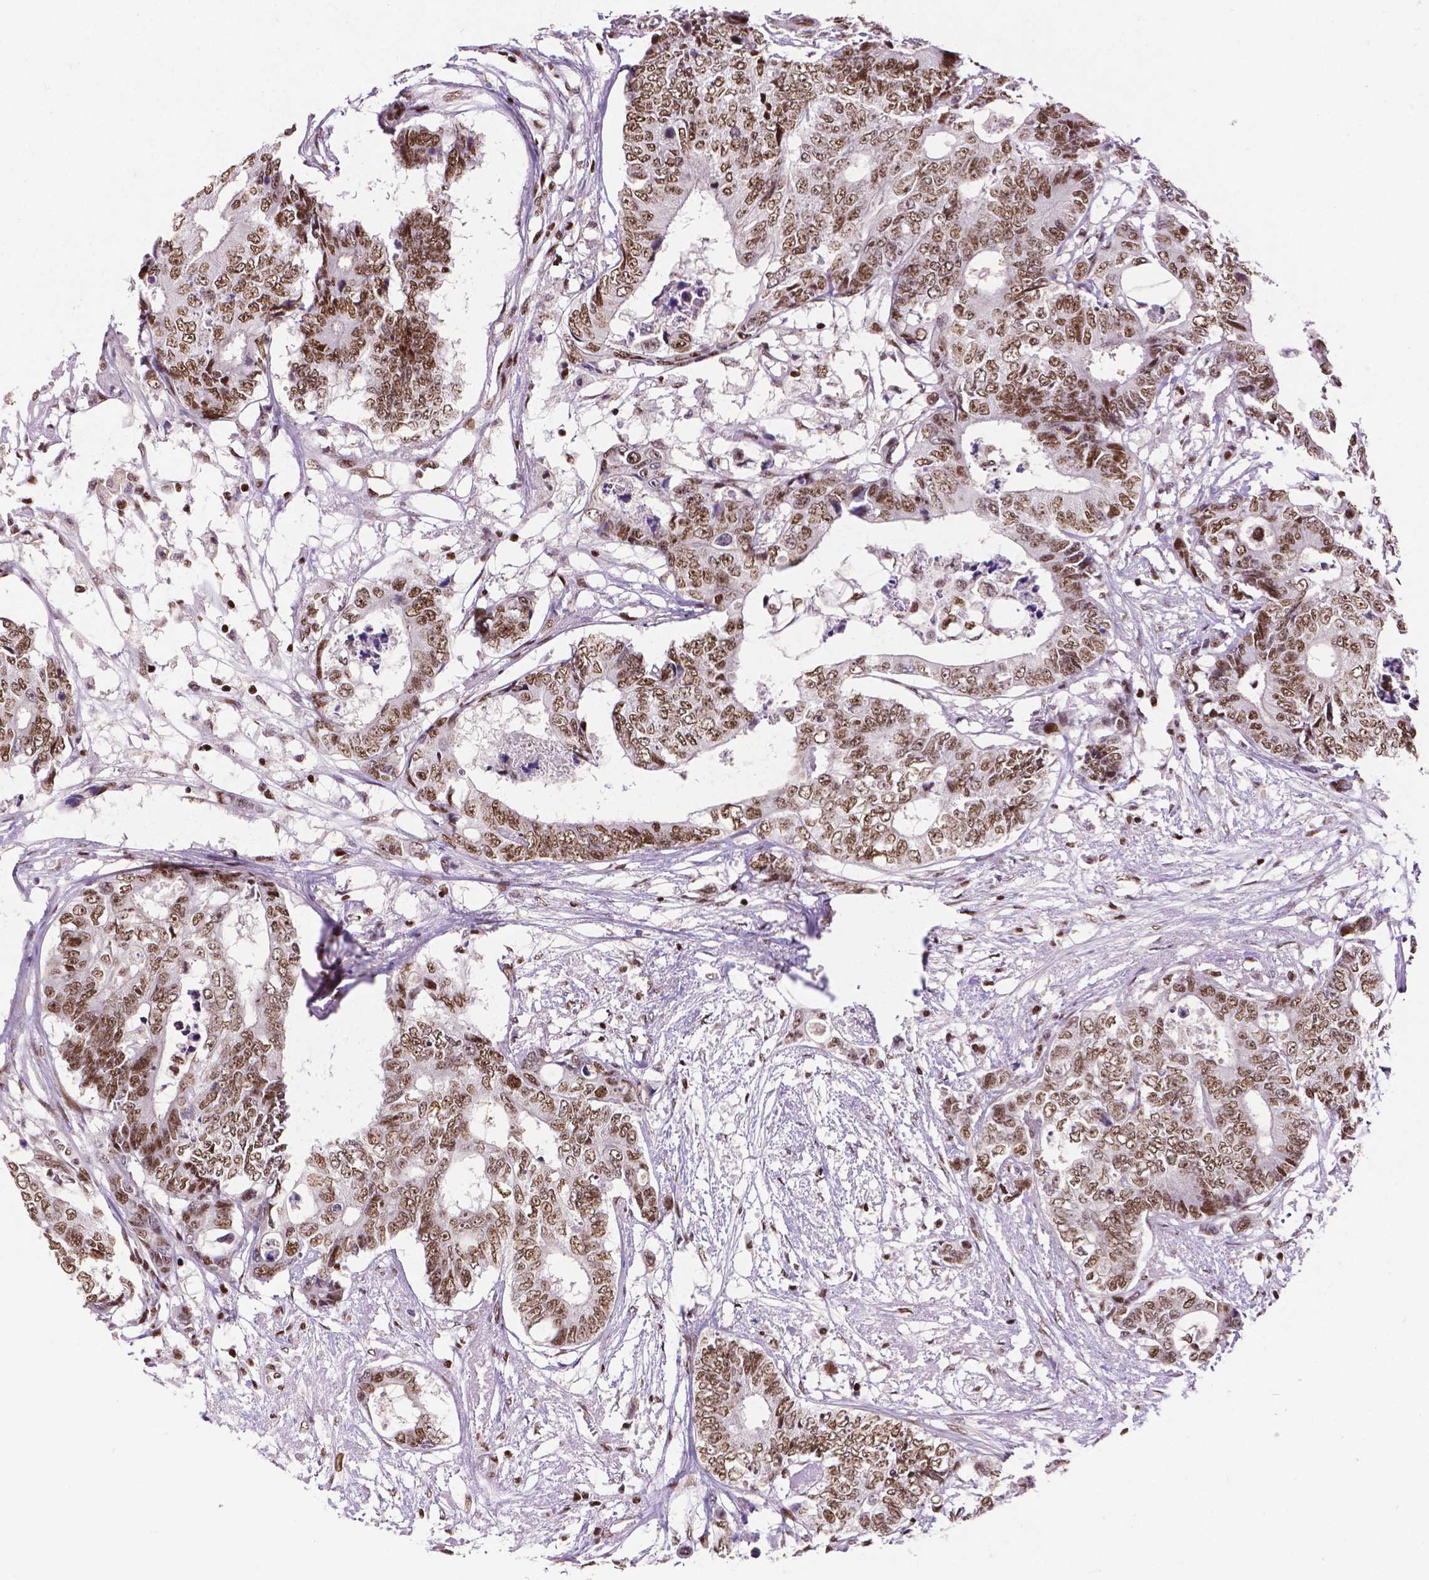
{"staining": {"intensity": "moderate", "quantity": ">75%", "location": "nuclear"}, "tissue": "colorectal cancer", "cell_type": "Tumor cells", "image_type": "cancer", "snomed": [{"axis": "morphology", "description": "Adenocarcinoma, NOS"}, {"axis": "topography", "description": "Colon"}], "caption": "Tumor cells demonstrate medium levels of moderate nuclear positivity in about >75% of cells in adenocarcinoma (colorectal). (Stains: DAB (3,3'-diaminobenzidine) in brown, nuclei in blue, Microscopy: brightfield microscopy at high magnification).", "gene": "CTCF", "patient": {"sex": "female", "age": 48}}